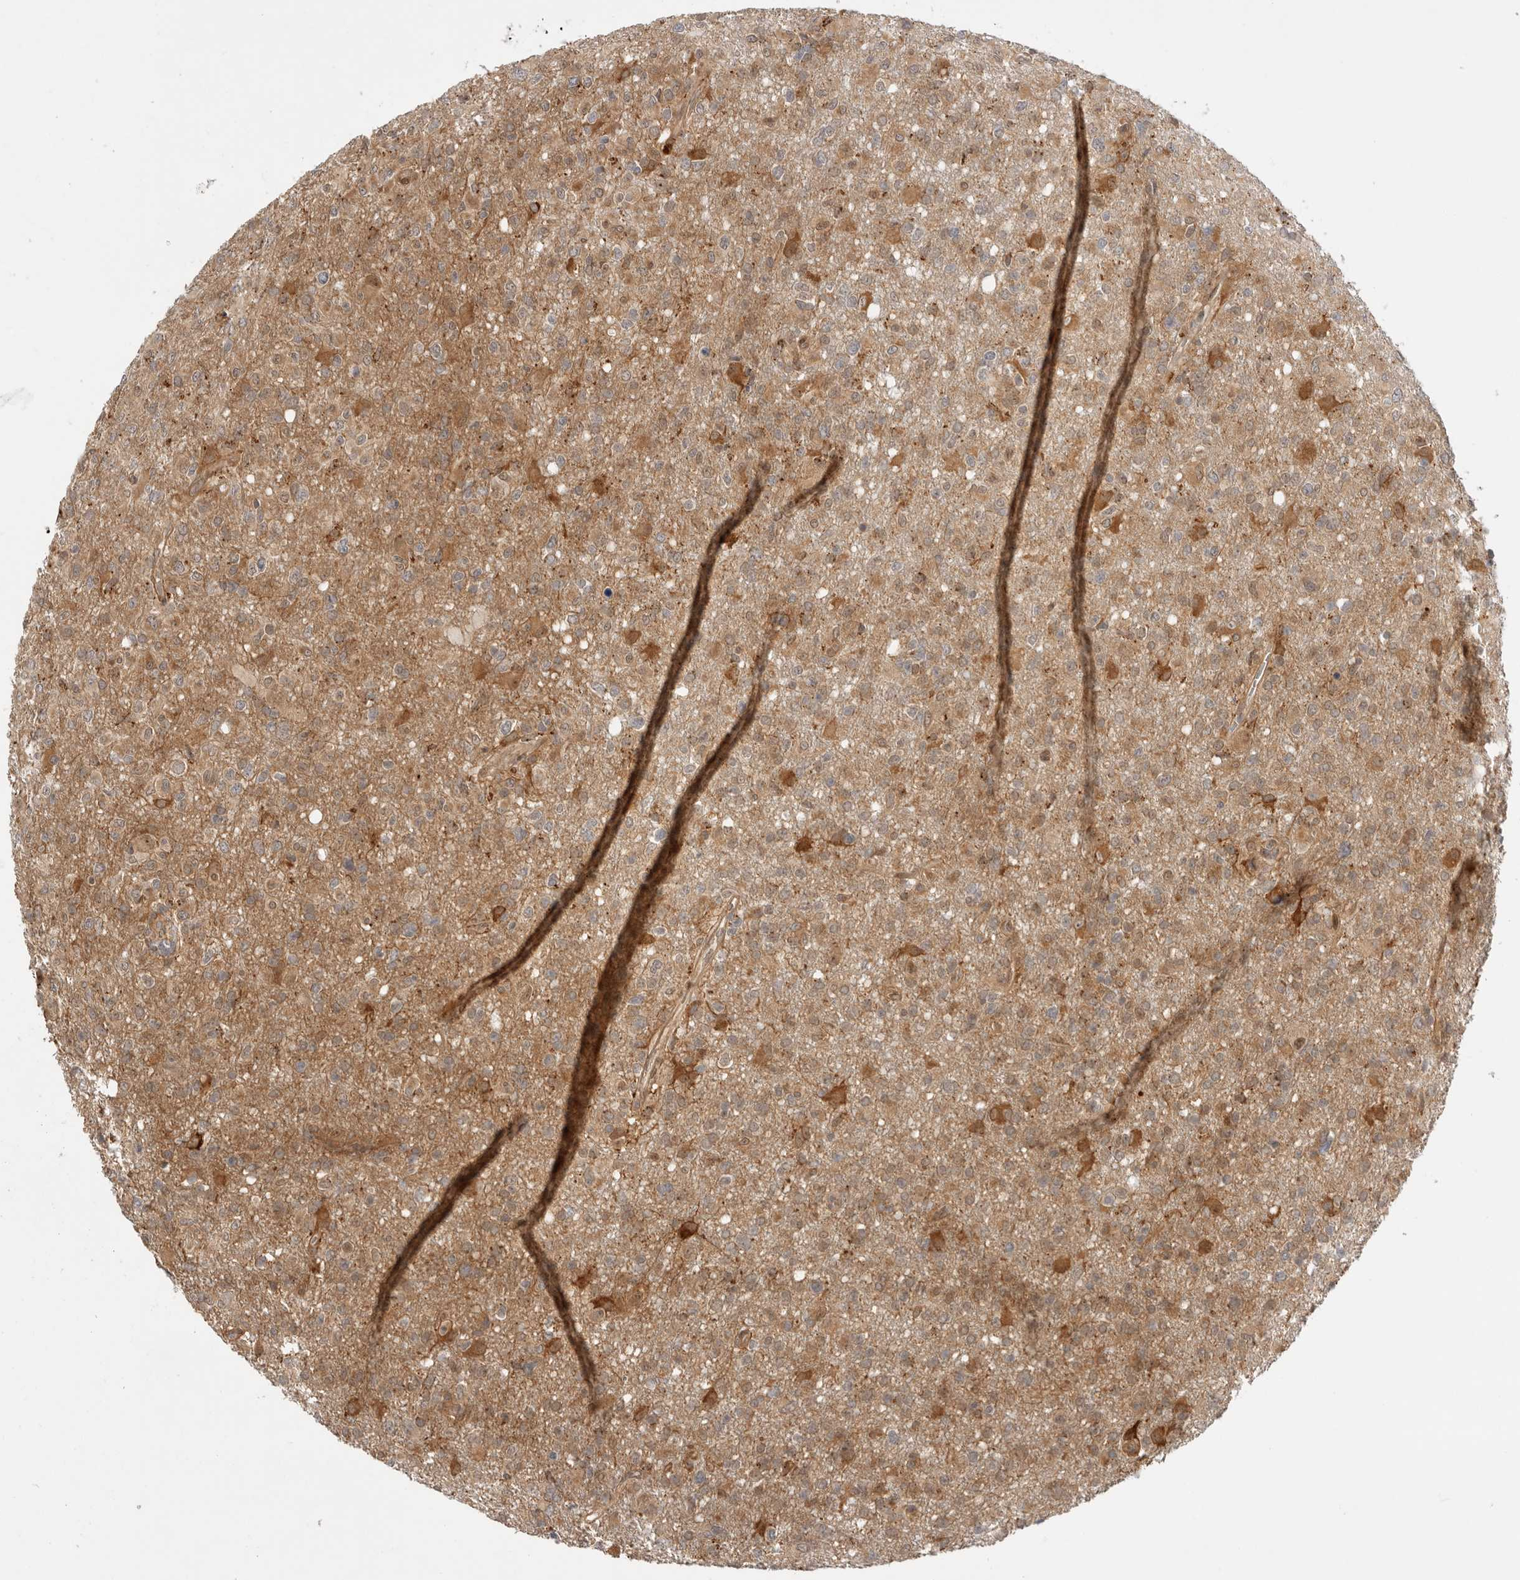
{"staining": {"intensity": "moderate", "quantity": "<25%", "location": "cytoplasmic/membranous"}, "tissue": "glioma", "cell_type": "Tumor cells", "image_type": "cancer", "snomed": [{"axis": "morphology", "description": "Glioma, malignant, High grade"}, {"axis": "topography", "description": "Brain"}], "caption": "A histopathology image of malignant high-grade glioma stained for a protein exhibits moderate cytoplasmic/membranous brown staining in tumor cells.", "gene": "DCAF8", "patient": {"sex": "female", "age": 57}}